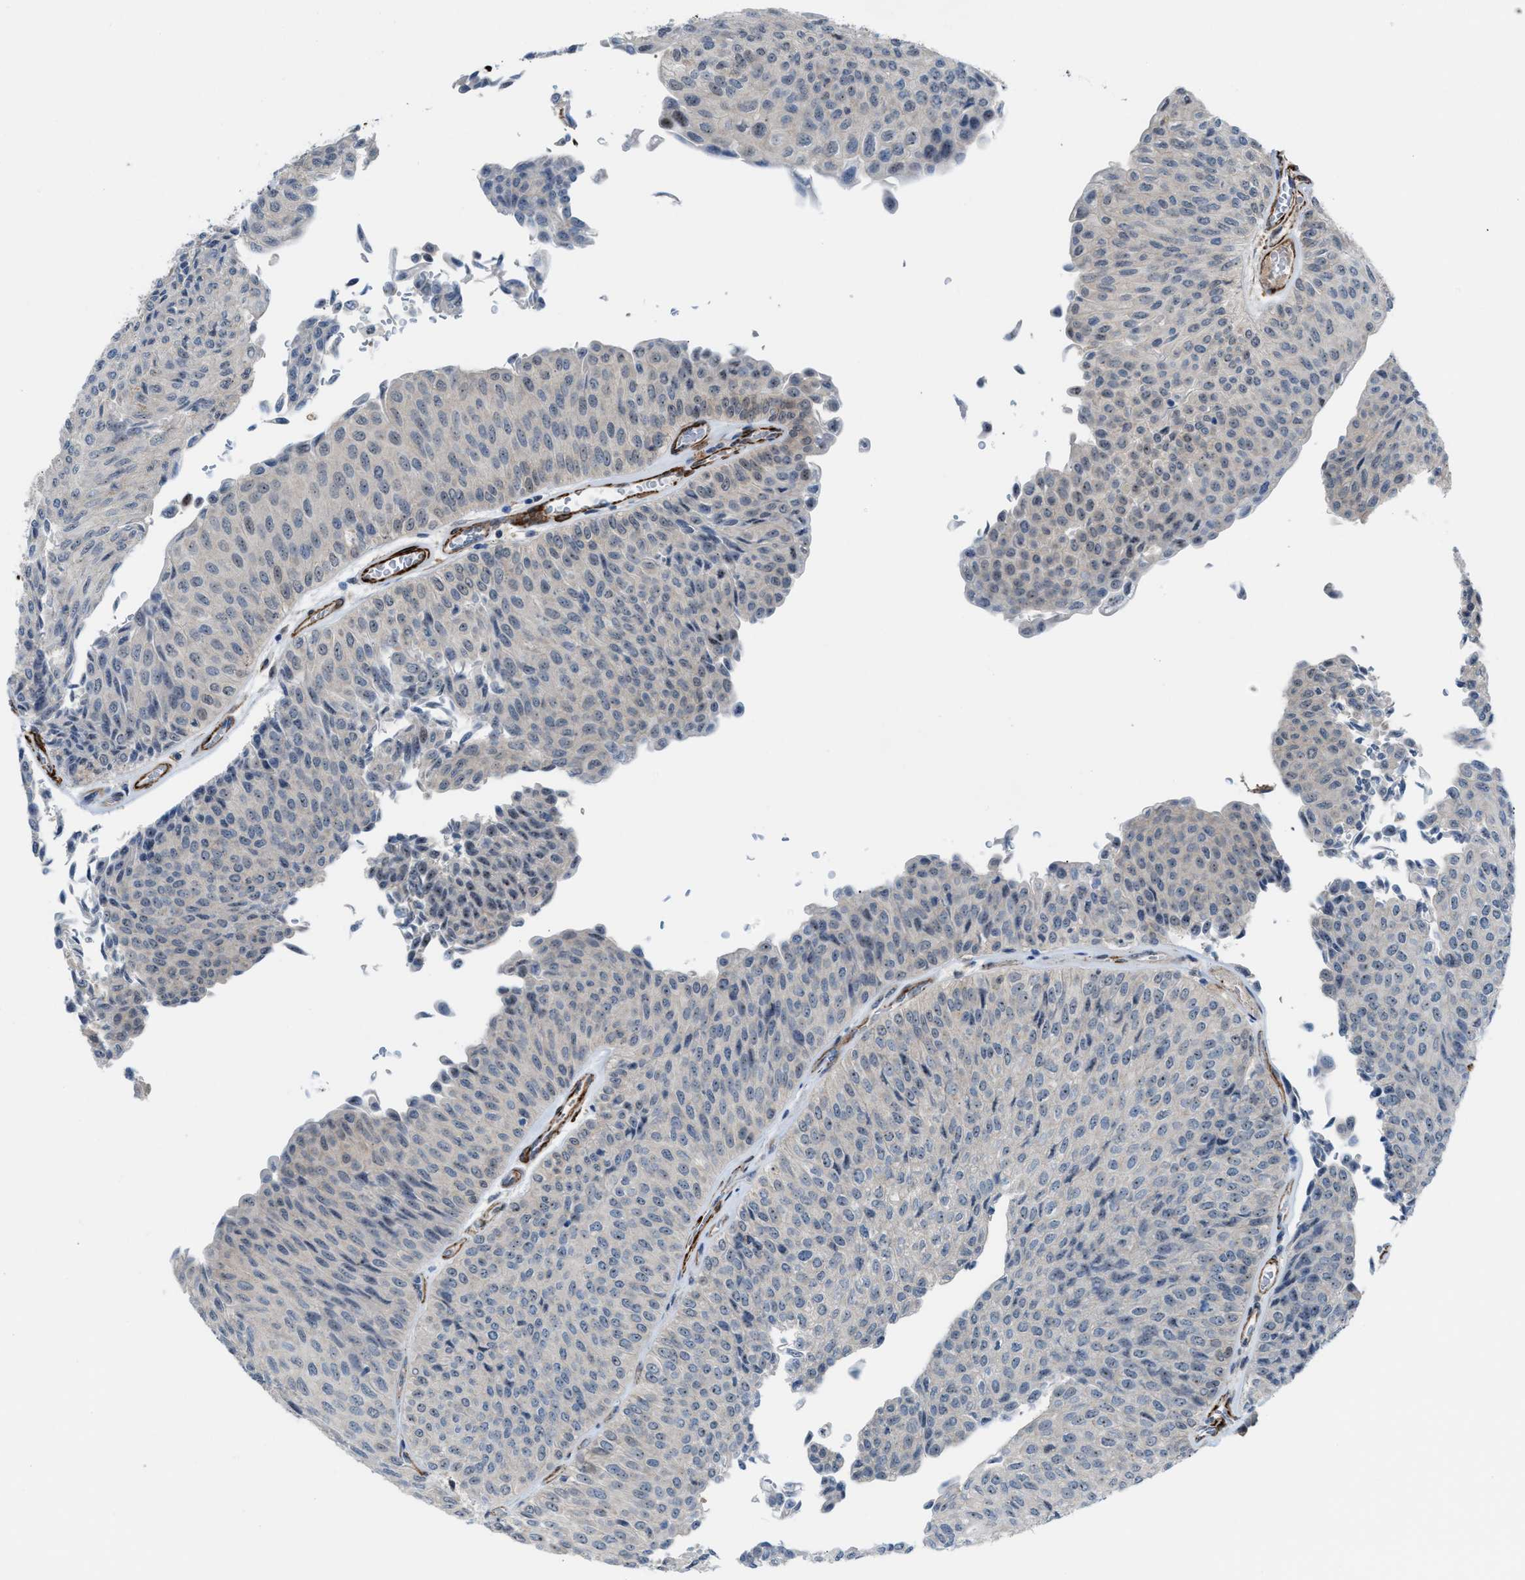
{"staining": {"intensity": "weak", "quantity": "<25%", "location": "nuclear"}, "tissue": "urothelial cancer", "cell_type": "Tumor cells", "image_type": "cancer", "snomed": [{"axis": "morphology", "description": "Urothelial carcinoma, Low grade"}, {"axis": "topography", "description": "Urinary bladder"}], "caption": "Immunohistochemistry image of neoplastic tissue: human urothelial carcinoma (low-grade) stained with DAB (3,3'-diaminobenzidine) reveals no significant protein positivity in tumor cells.", "gene": "NQO2", "patient": {"sex": "male", "age": 78}}